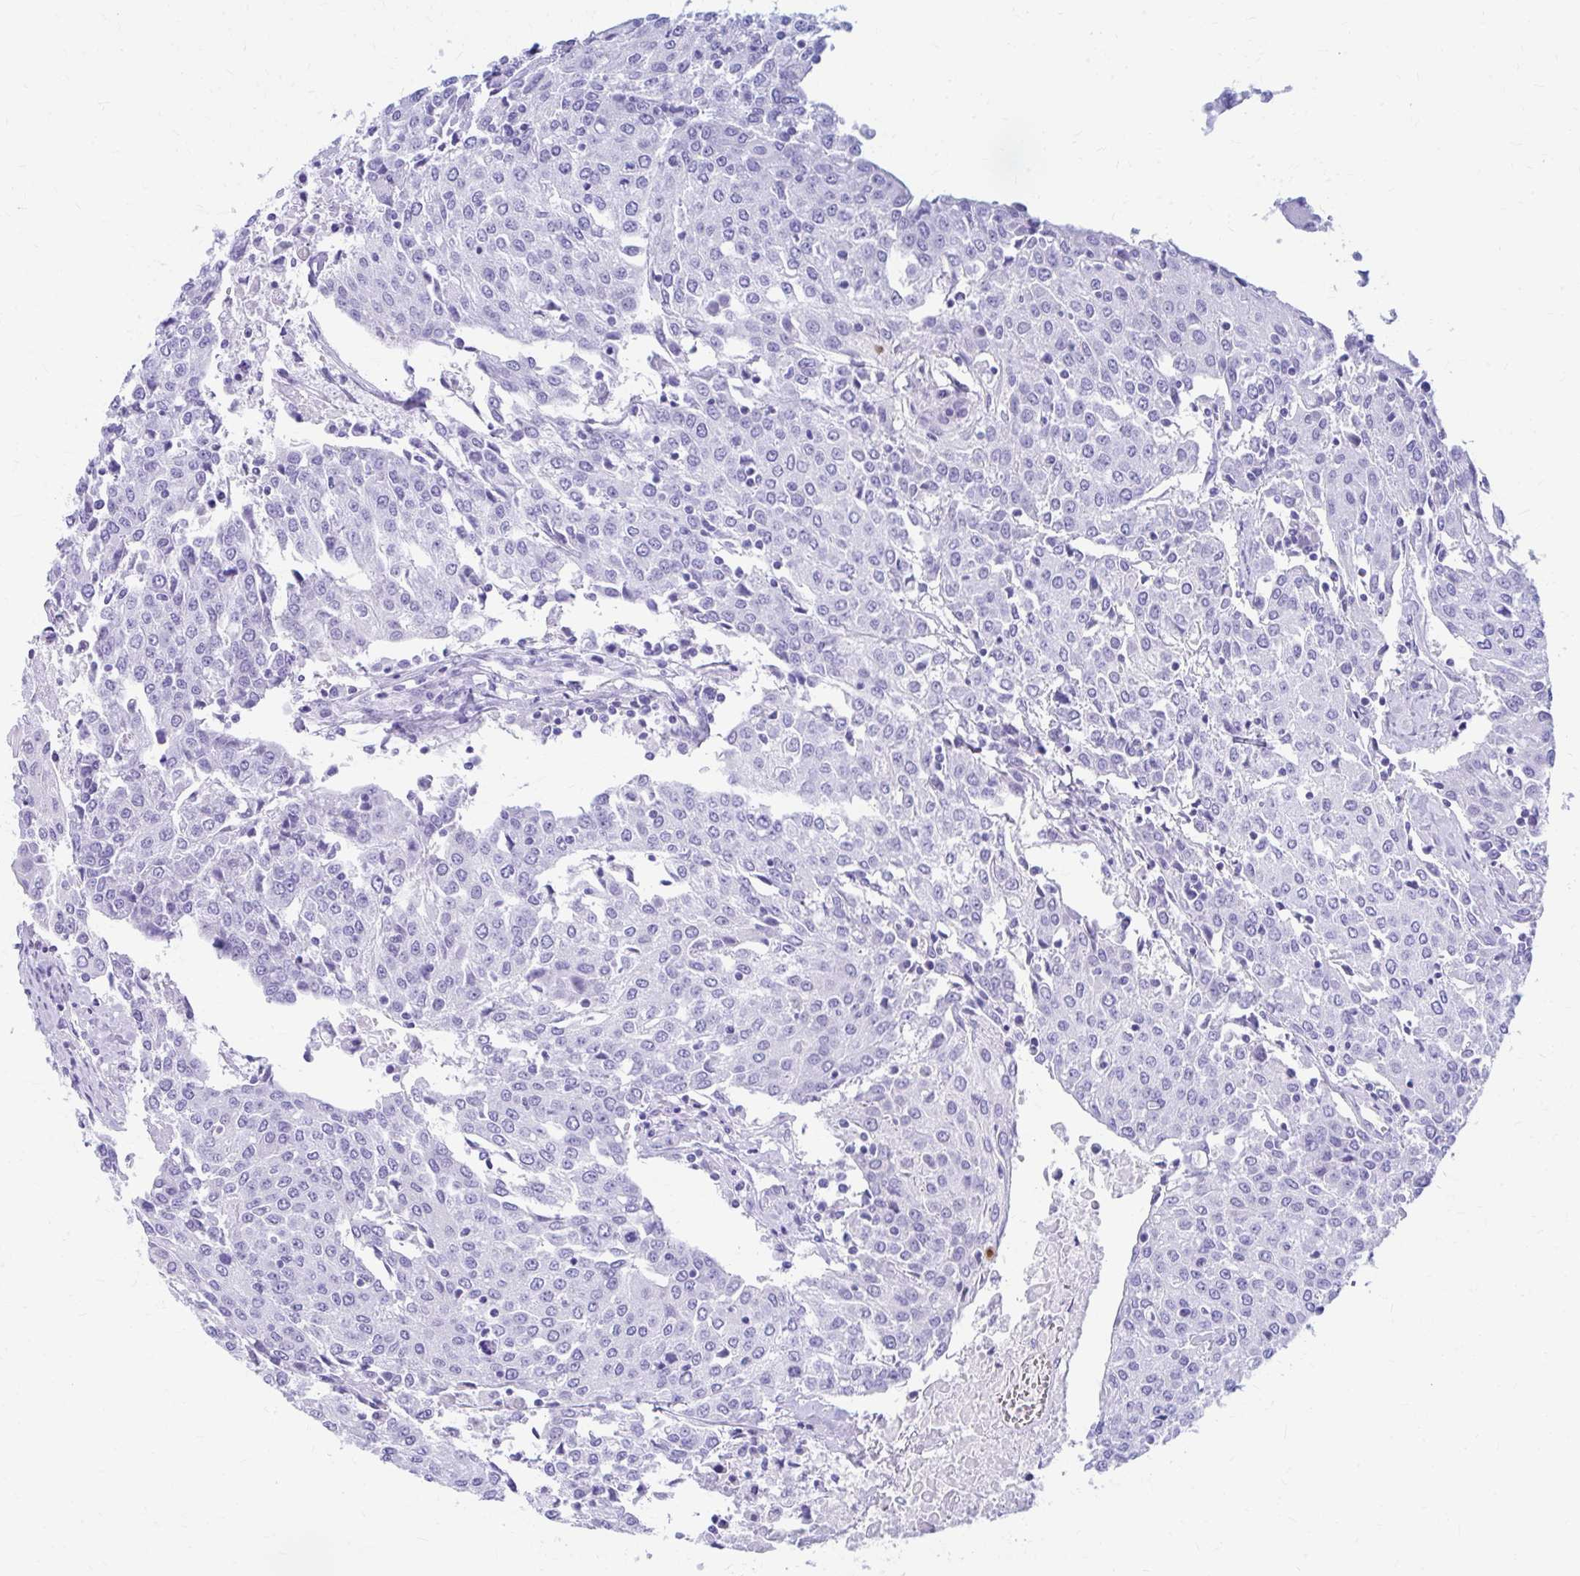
{"staining": {"intensity": "negative", "quantity": "none", "location": "none"}, "tissue": "urothelial cancer", "cell_type": "Tumor cells", "image_type": "cancer", "snomed": [{"axis": "morphology", "description": "Urothelial carcinoma, High grade"}, {"axis": "topography", "description": "Urinary bladder"}], "caption": "The histopathology image demonstrates no significant staining in tumor cells of urothelial carcinoma (high-grade).", "gene": "NSG2", "patient": {"sex": "female", "age": 85}}